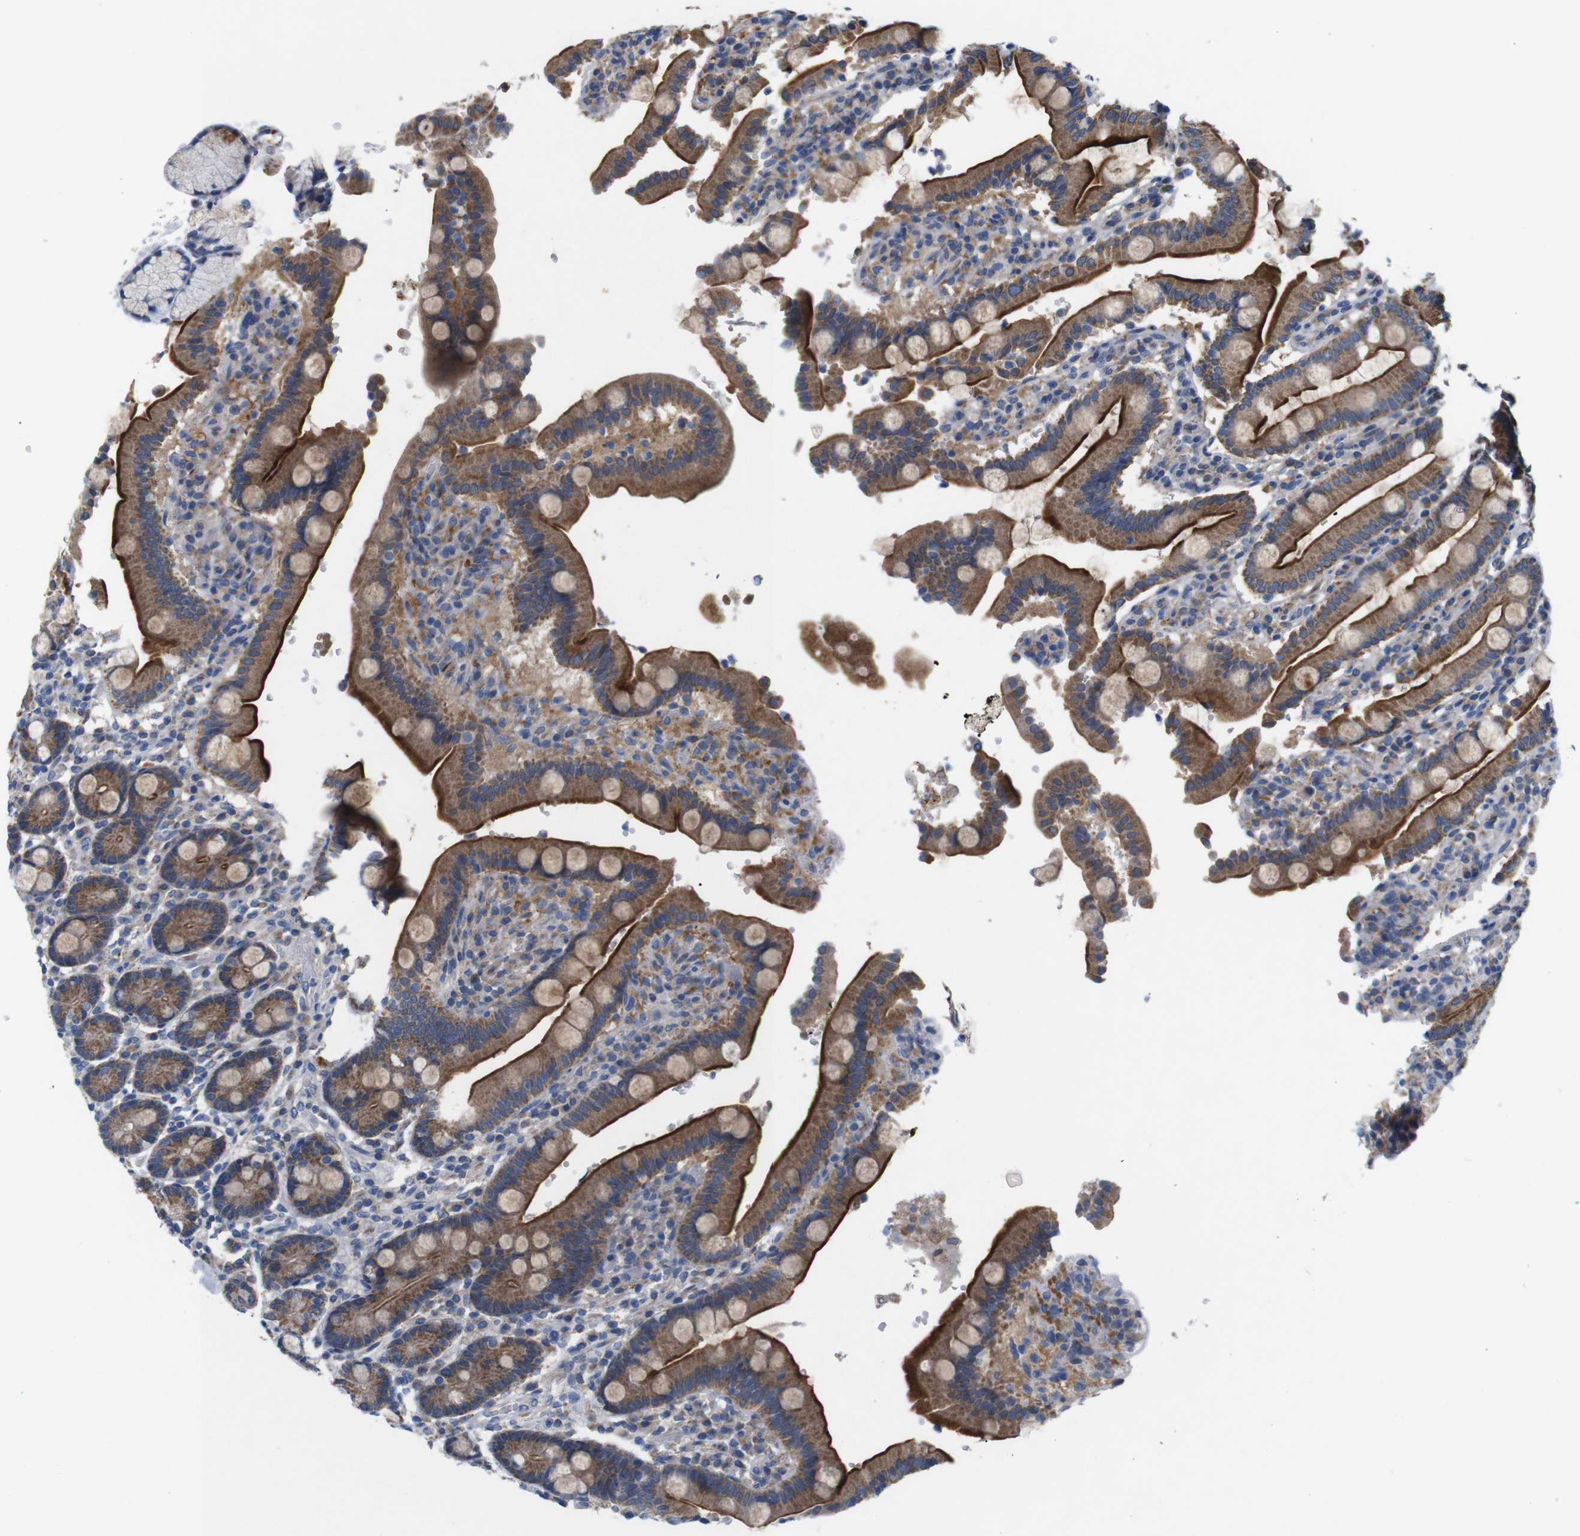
{"staining": {"intensity": "strong", "quantity": ">75%", "location": "cytoplasmic/membranous"}, "tissue": "duodenum", "cell_type": "Glandular cells", "image_type": "normal", "snomed": [{"axis": "morphology", "description": "Normal tissue, NOS"}, {"axis": "topography", "description": "Small intestine, NOS"}], "caption": "Strong cytoplasmic/membranous positivity for a protein is appreciated in approximately >75% of glandular cells of normal duodenum using immunohistochemistry.", "gene": "F2RL1", "patient": {"sex": "female", "age": 71}}